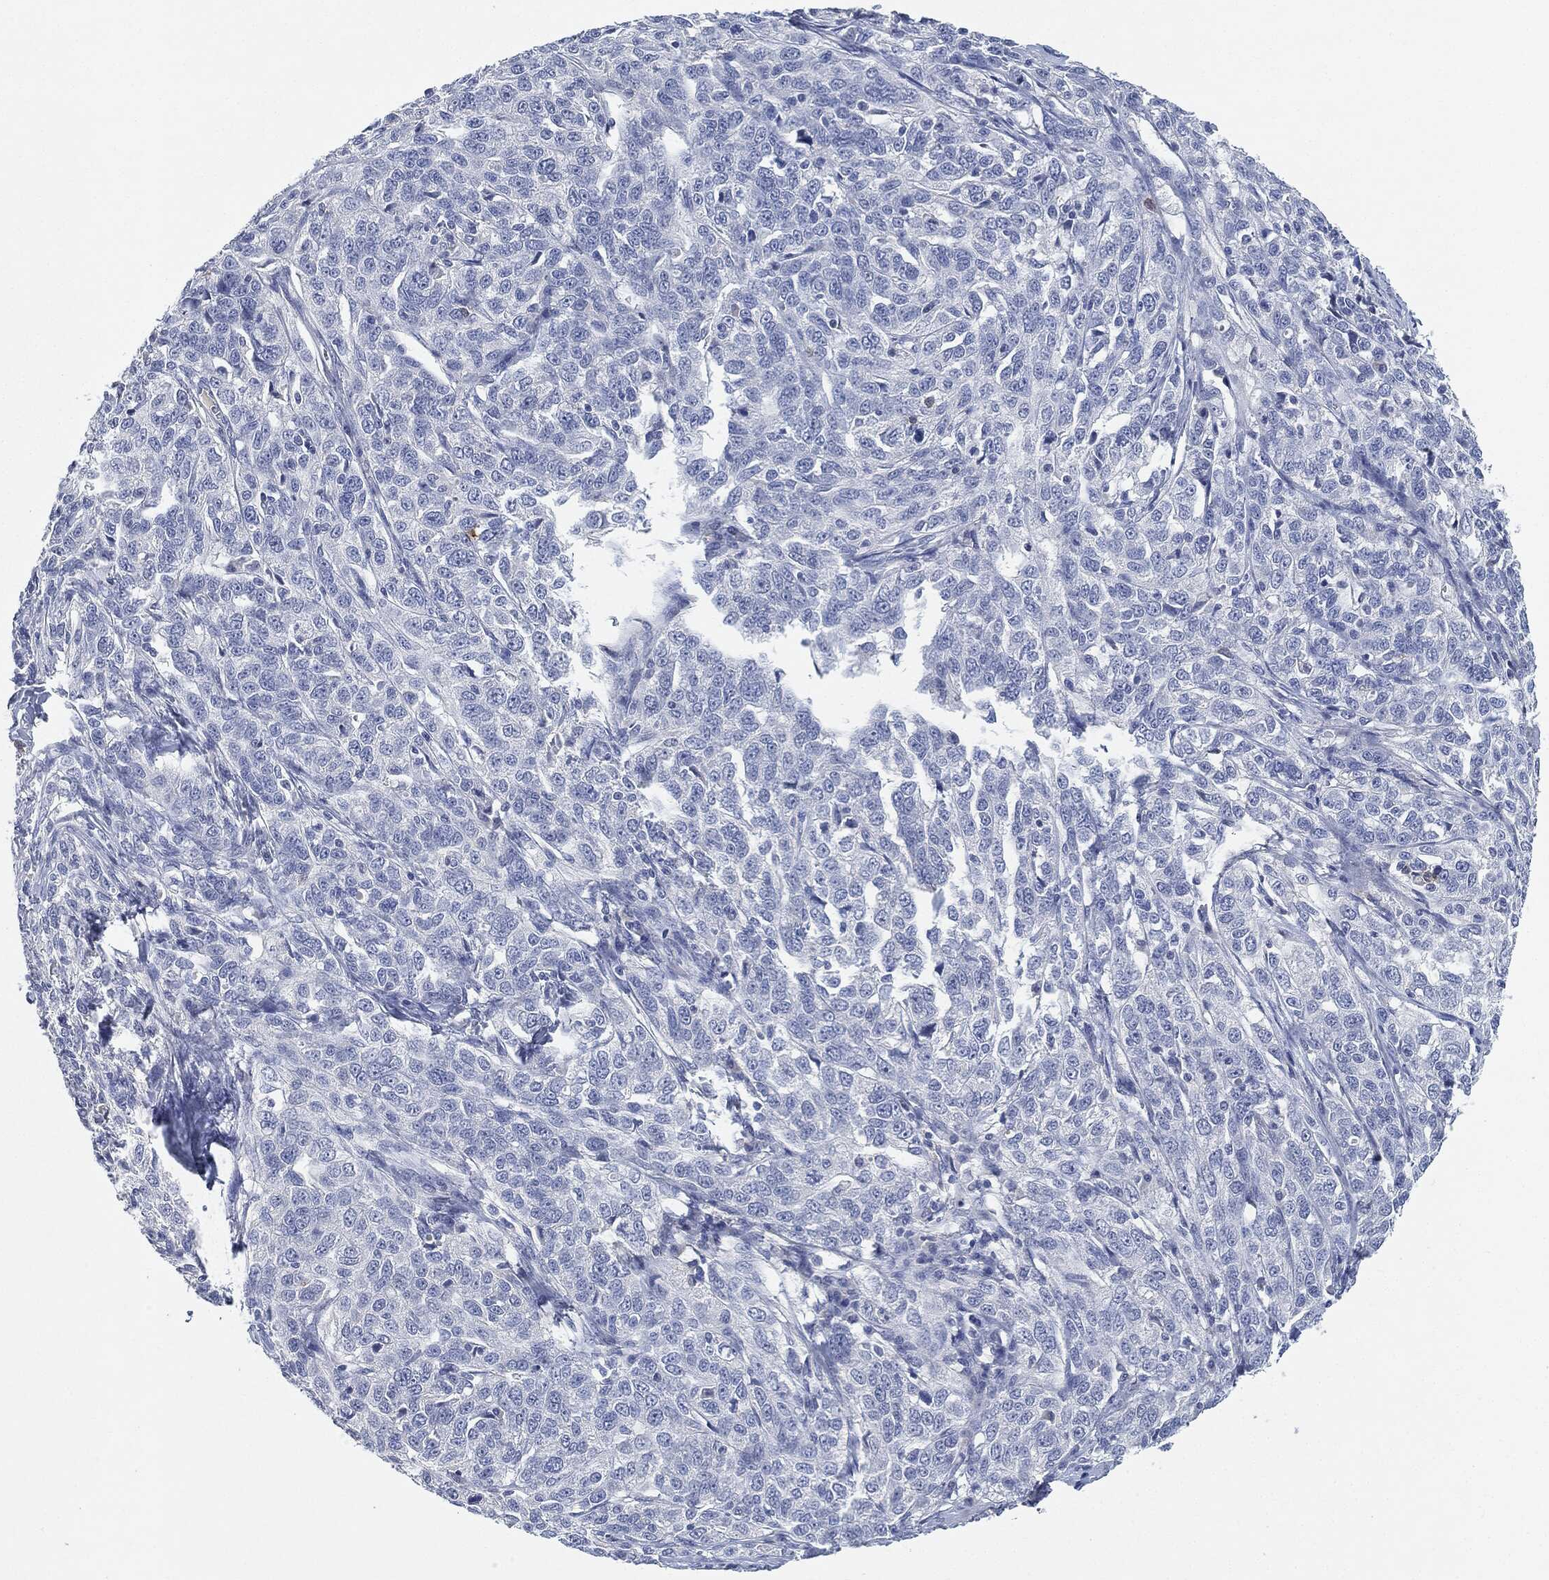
{"staining": {"intensity": "negative", "quantity": "none", "location": "none"}, "tissue": "ovarian cancer", "cell_type": "Tumor cells", "image_type": "cancer", "snomed": [{"axis": "morphology", "description": "Cystadenocarcinoma, serous, NOS"}, {"axis": "topography", "description": "Ovary"}], "caption": "A histopathology image of human ovarian cancer (serous cystadenocarcinoma) is negative for staining in tumor cells. (Brightfield microscopy of DAB immunohistochemistry at high magnification).", "gene": "NTRK1", "patient": {"sex": "female", "age": 71}}